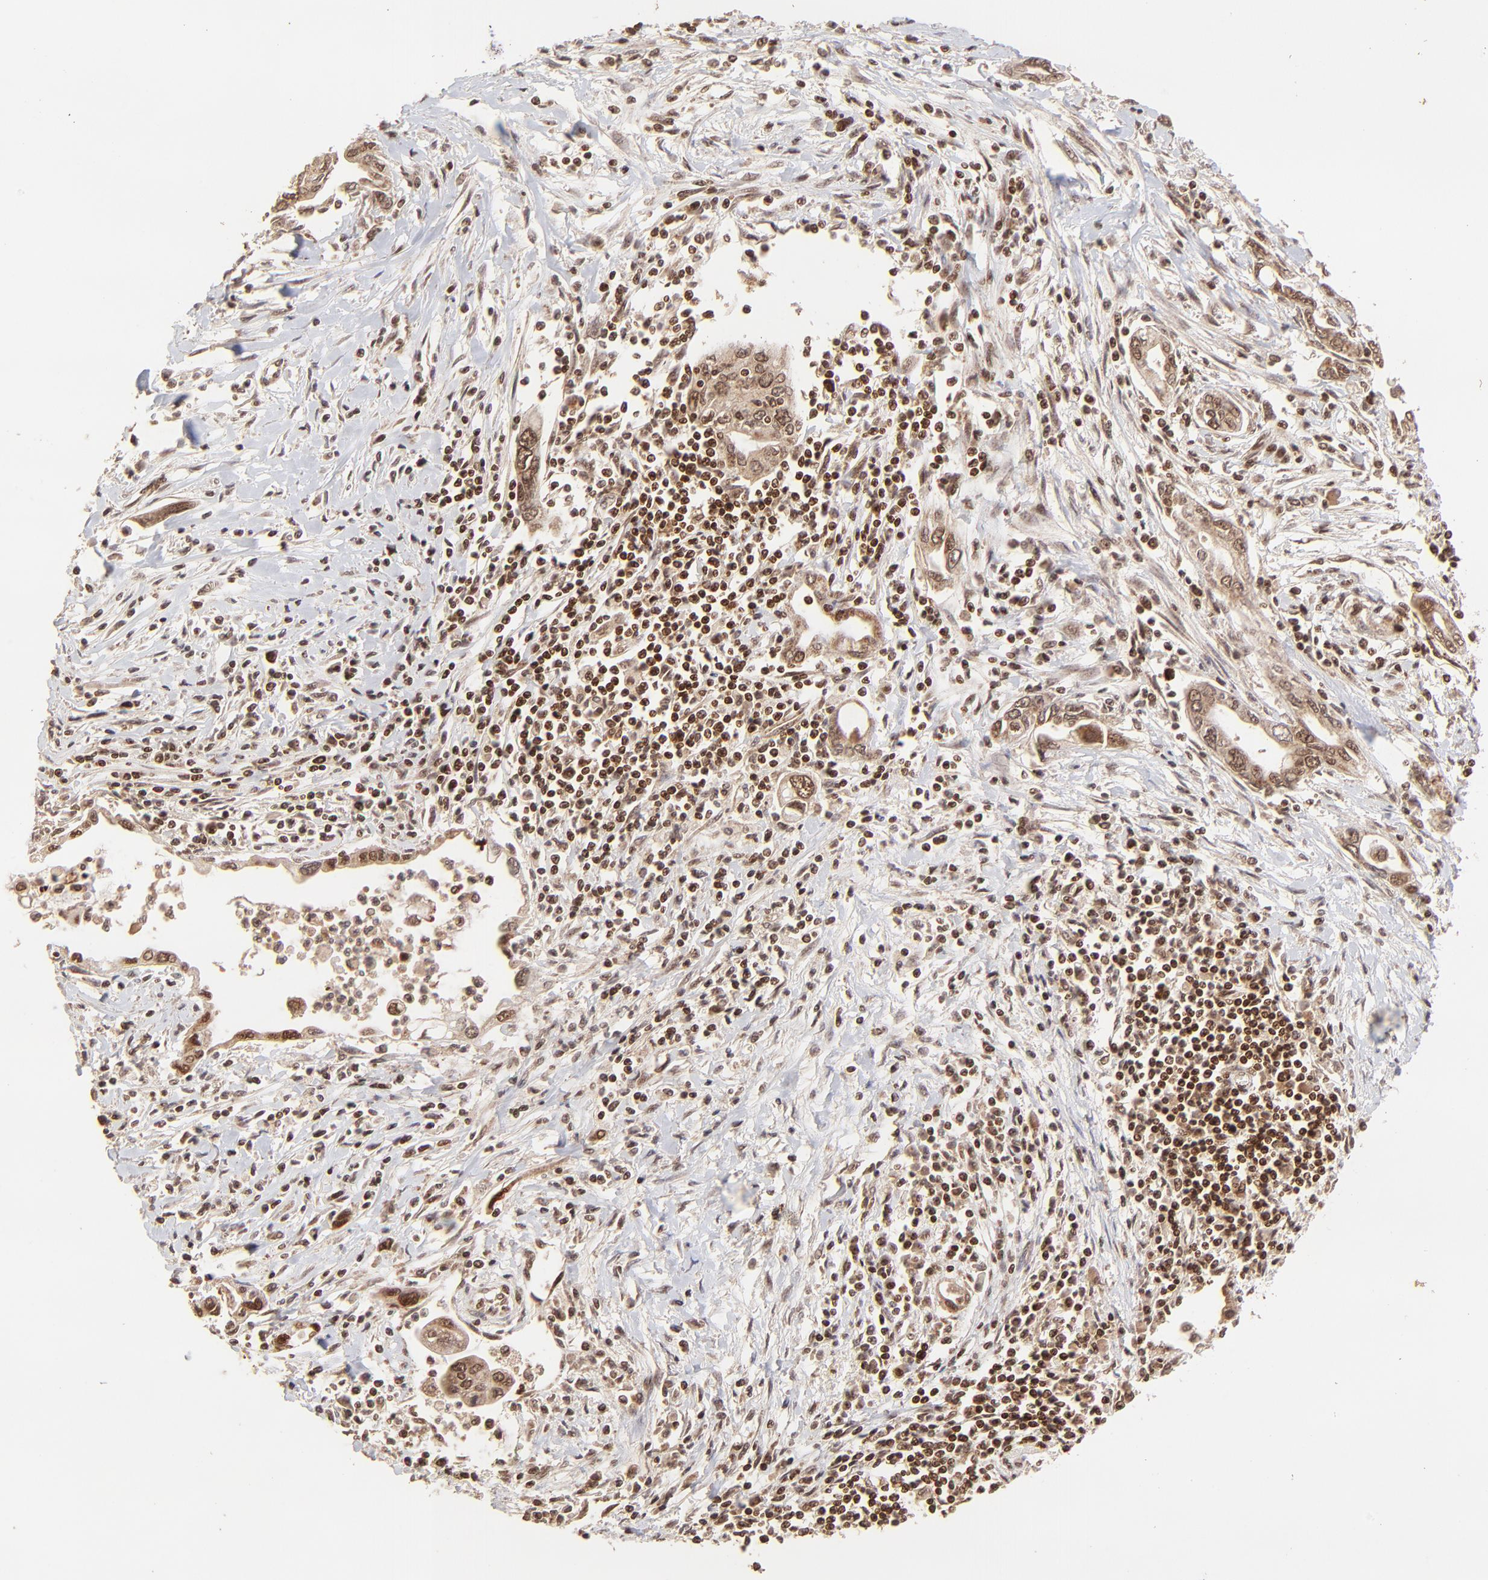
{"staining": {"intensity": "strong", "quantity": ">75%", "location": "cytoplasmic/membranous"}, "tissue": "pancreatic cancer", "cell_type": "Tumor cells", "image_type": "cancer", "snomed": [{"axis": "morphology", "description": "Adenocarcinoma, NOS"}, {"axis": "topography", "description": "Pancreas"}], "caption": "An image showing strong cytoplasmic/membranous positivity in about >75% of tumor cells in pancreatic cancer (adenocarcinoma), as visualized by brown immunohistochemical staining.", "gene": "MED15", "patient": {"sex": "female", "age": 57}}